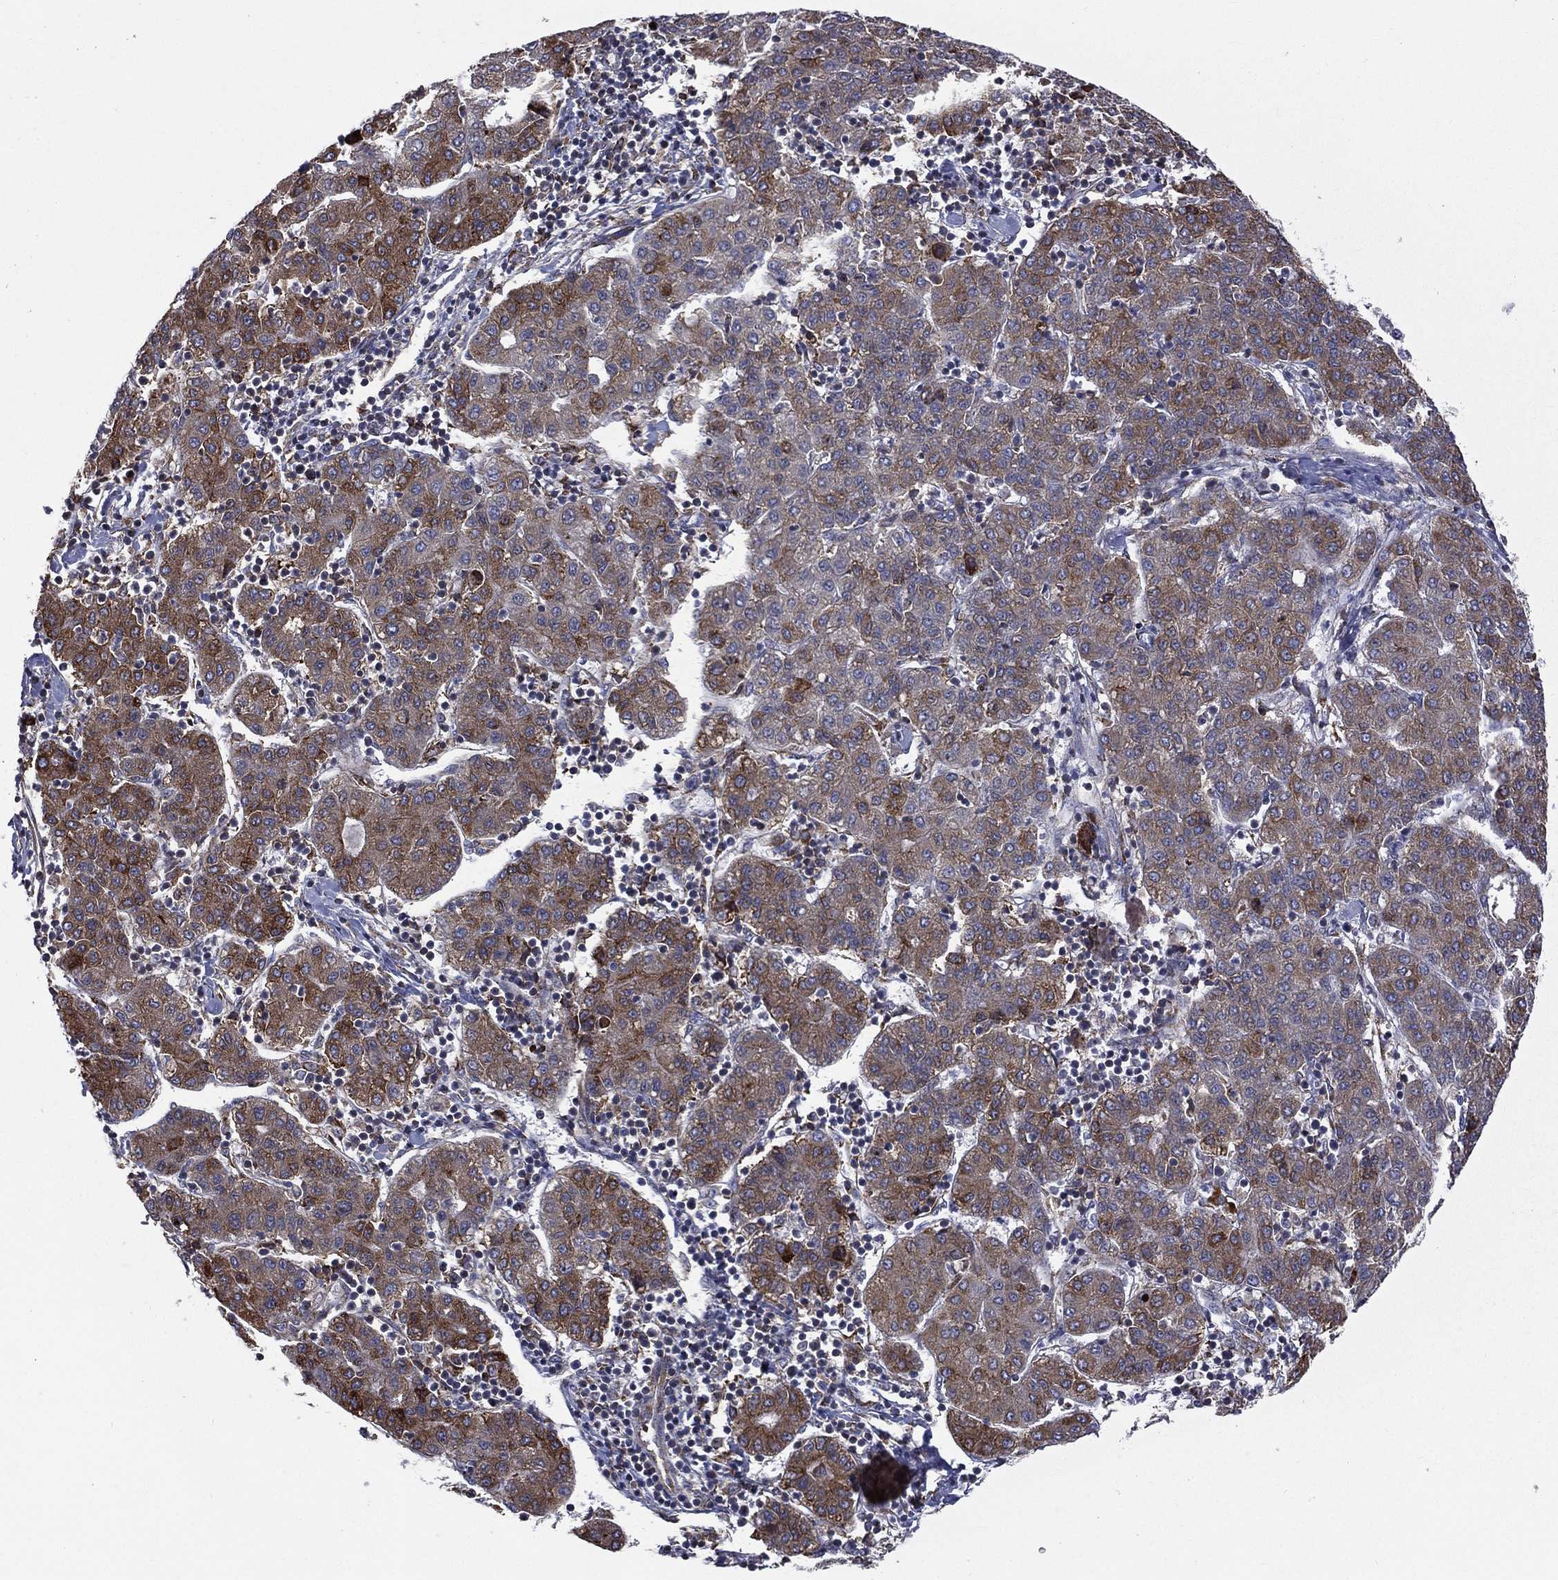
{"staining": {"intensity": "strong", "quantity": ">75%", "location": "cytoplasmic/membranous"}, "tissue": "liver cancer", "cell_type": "Tumor cells", "image_type": "cancer", "snomed": [{"axis": "morphology", "description": "Carcinoma, Hepatocellular, NOS"}, {"axis": "topography", "description": "Liver"}], "caption": "Liver cancer was stained to show a protein in brown. There is high levels of strong cytoplasmic/membranous positivity in about >75% of tumor cells. (IHC, brightfield microscopy, high magnification).", "gene": "C20orf96", "patient": {"sex": "male", "age": 65}}